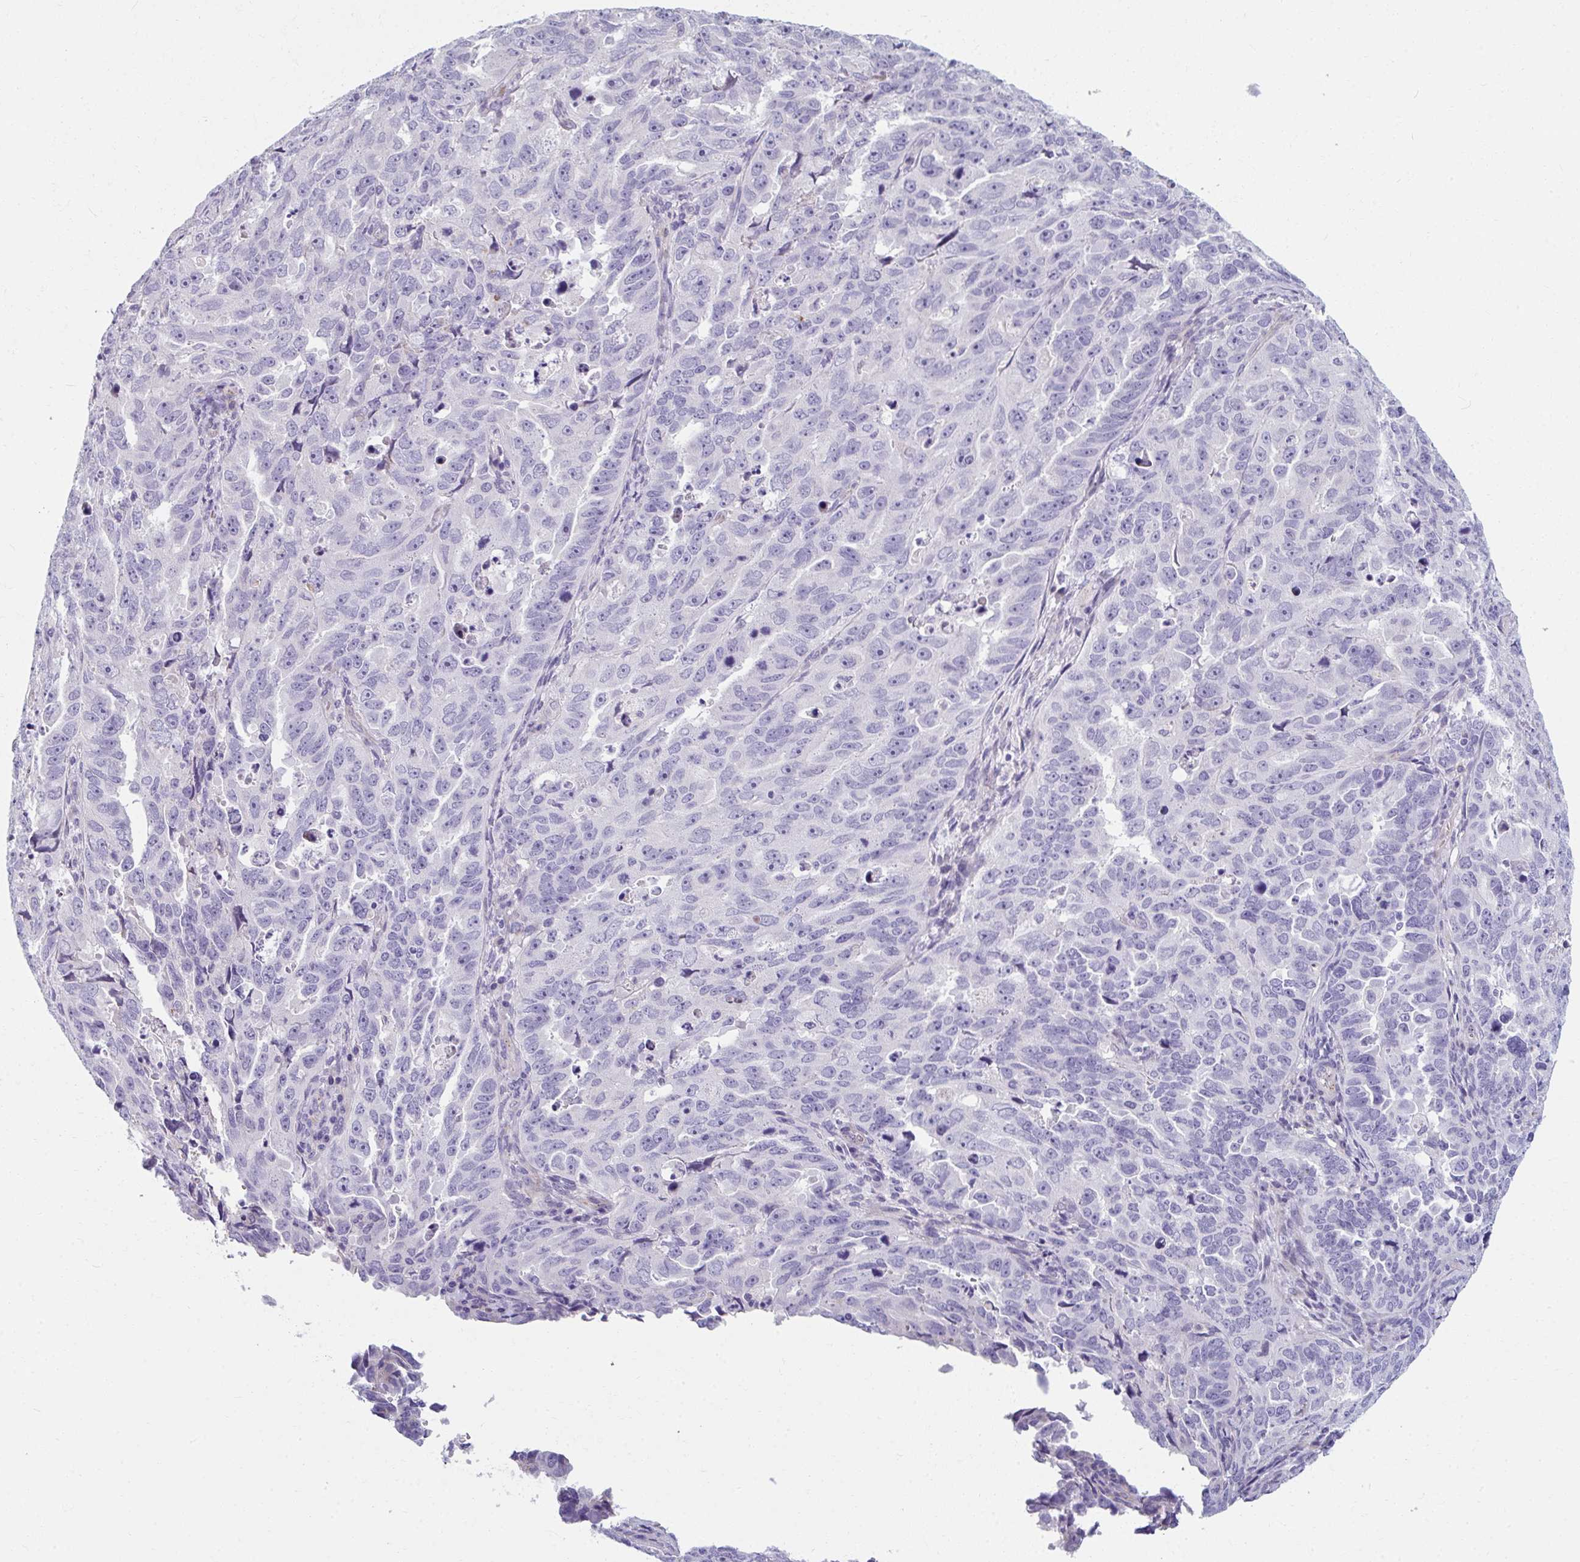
{"staining": {"intensity": "negative", "quantity": "none", "location": "none"}, "tissue": "endometrial cancer", "cell_type": "Tumor cells", "image_type": "cancer", "snomed": [{"axis": "morphology", "description": "Adenocarcinoma, NOS"}, {"axis": "topography", "description": "Endometrium"}], "caption": "This is a photomicrograph of immunohistochemistry staining of adenocarcinoma (endometrial), which shows no staining in tumor cells.", "gene": "EIF1AD", "patient": {"sex": "female", "age": 65}}